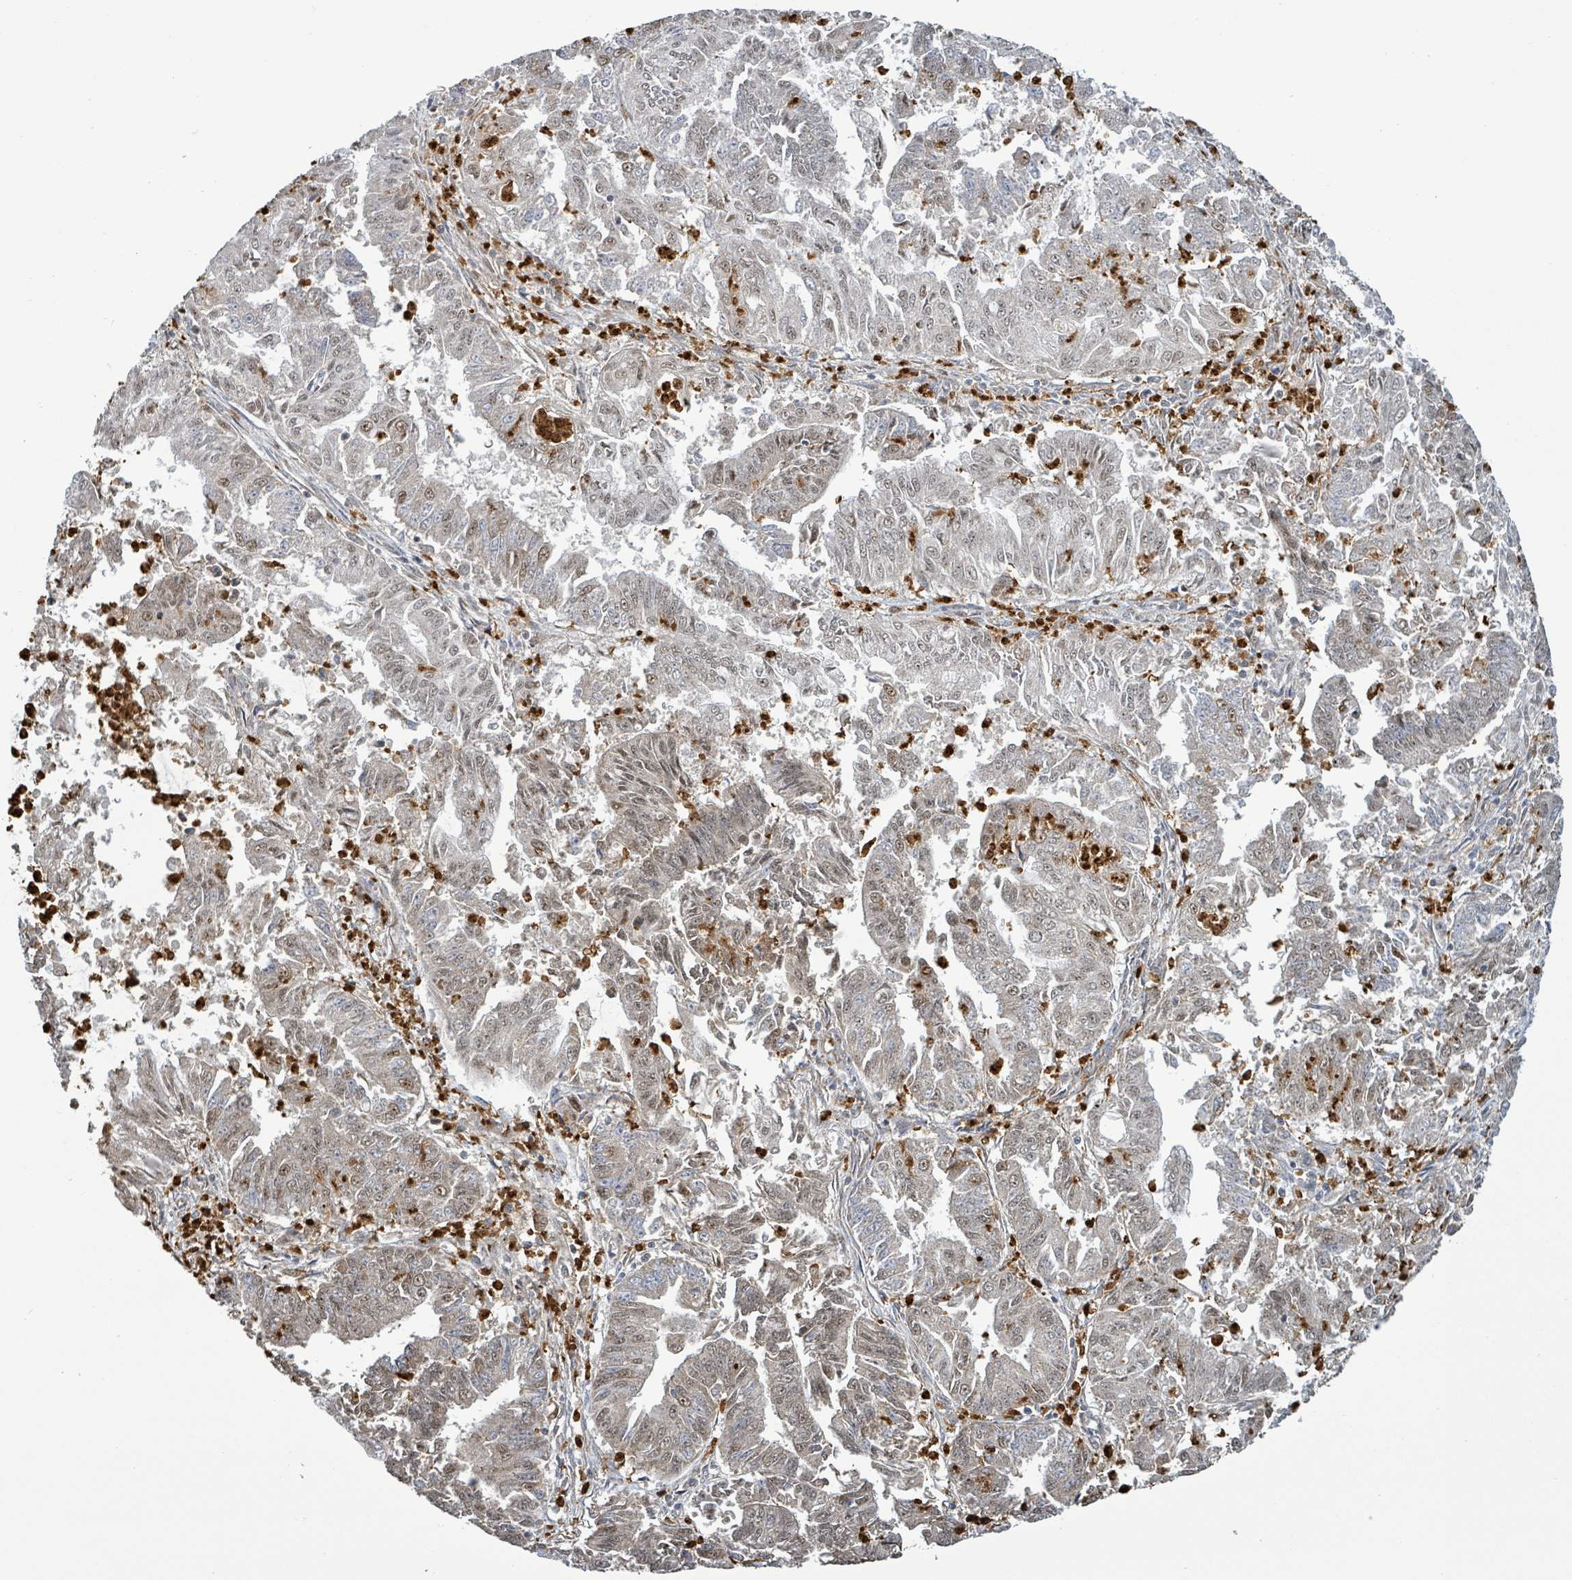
{"staining": {"intensity": "weak", "quantity": "<25%", "location": "nuclear"}, "tissue": "endometrial cancer", "cell_type": "Tumor cells", "image_type": "cancer", "snomed": [{"axis": "morphology", "description": "Adenocarcinoma, NOS"}, {"axis": "topography", "description": "Endometrium"}], "caption": "High magnification brightfield microscopy of endometrial cancer (adenocarcinoma) stained with DAB (brown) and counterstained with hematoxylin (blue): tumor cells show no significant positivity.", "gene": "COQ6", "patient": {"sex": "female", "age": 73}}